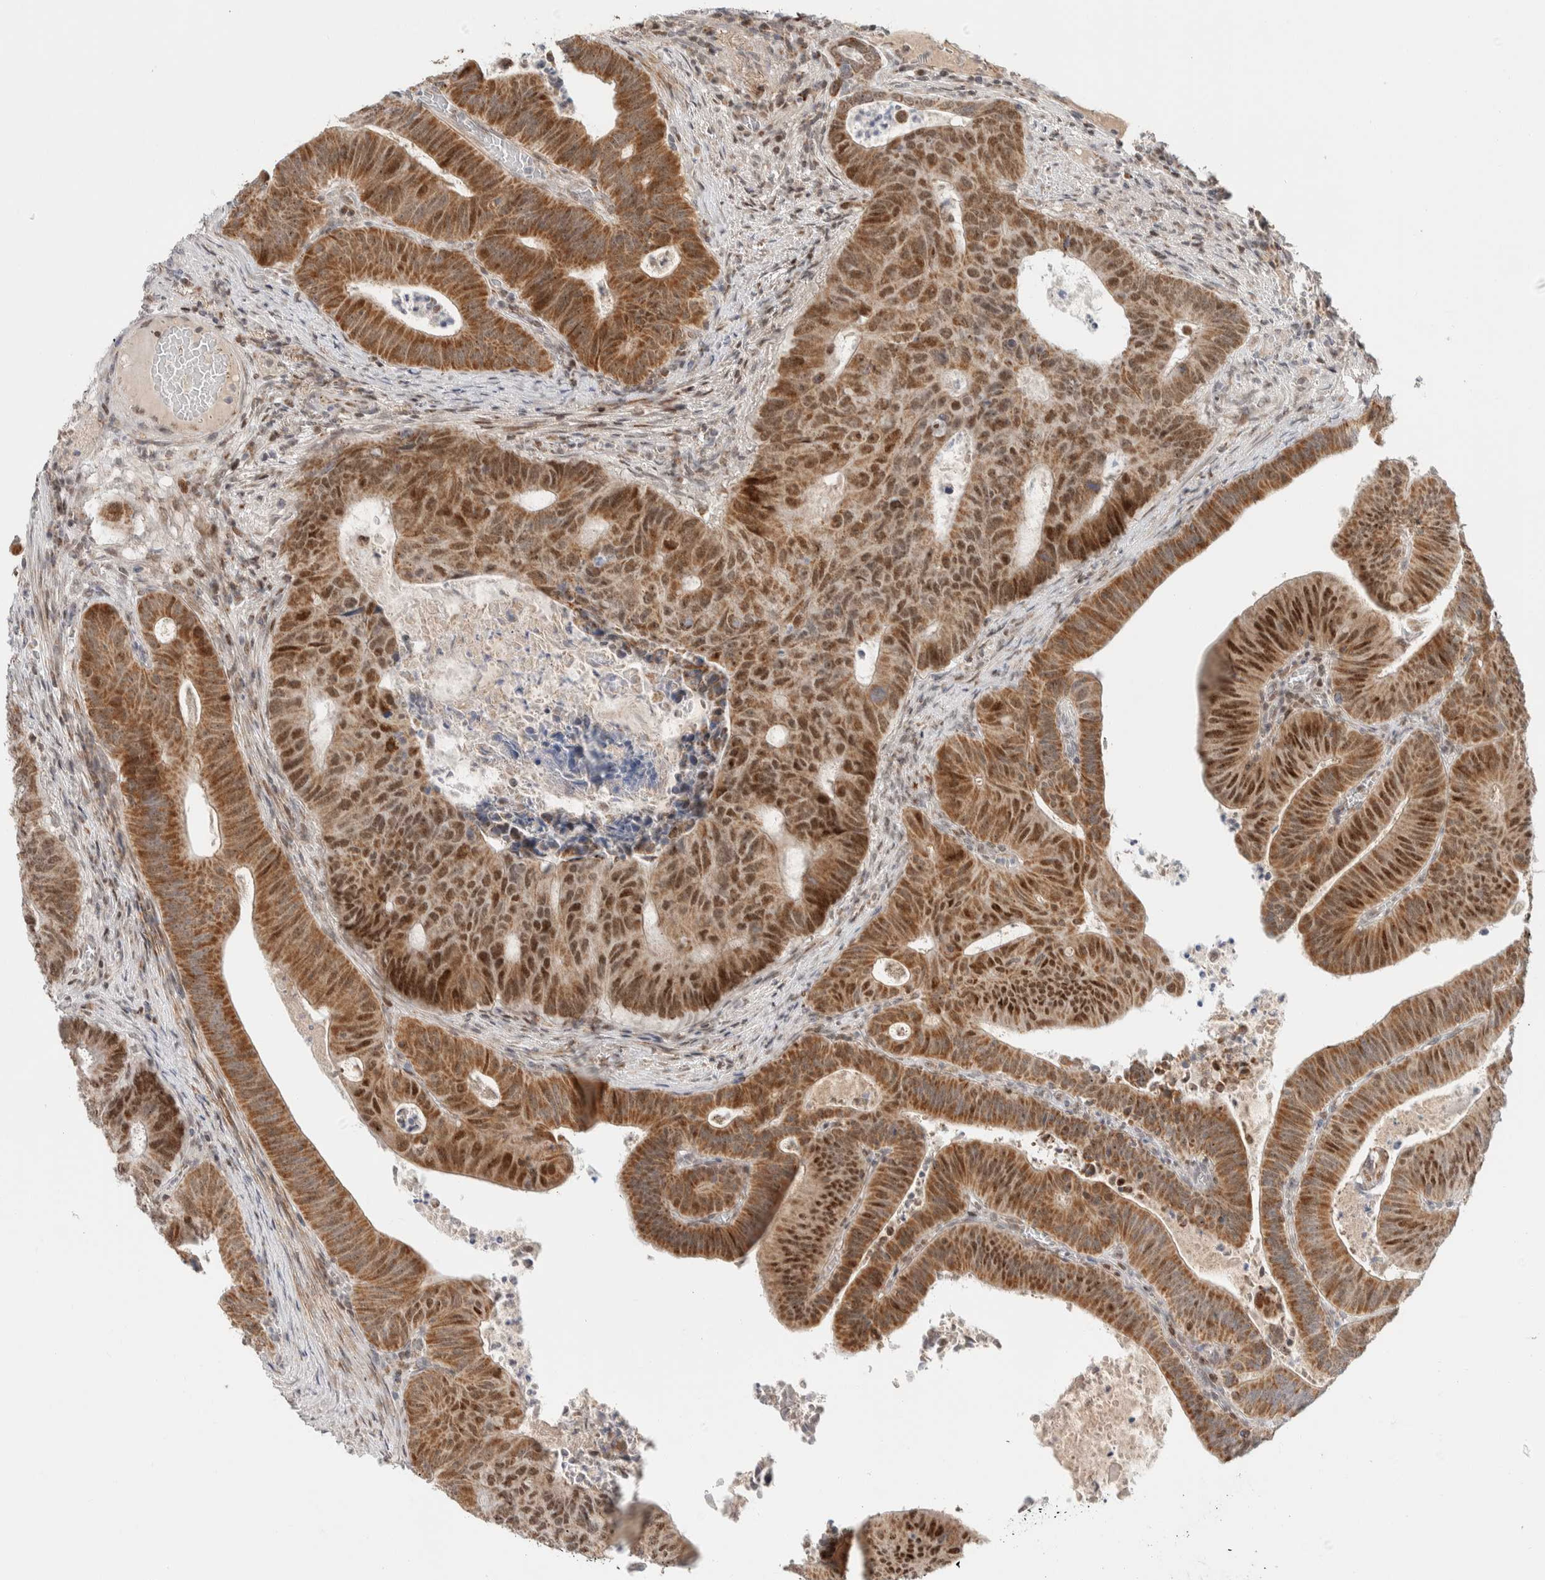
{"staining": {"intensity": "moderate", "quantity": ">75%", "location": "cytoplasmic/membranous,nuclear"}, "tissue": "colorectal cancer", "cell_type": "Tumor cells", "image_type": "cancer", "snomed": [{"axis": "morphology", "description": "Adenocarcinoma, NOS"}, {"axis": "topography", "description": "Colon"}], "caption": "Tumor cells display medium levels of moderate cytoplasmic/membranous and nuclear staining in about >75% of cells in human adenocarcinoma (colorectal).", "gene": "TSPAN32", "patient": {"sex": "male", "age": 87}}